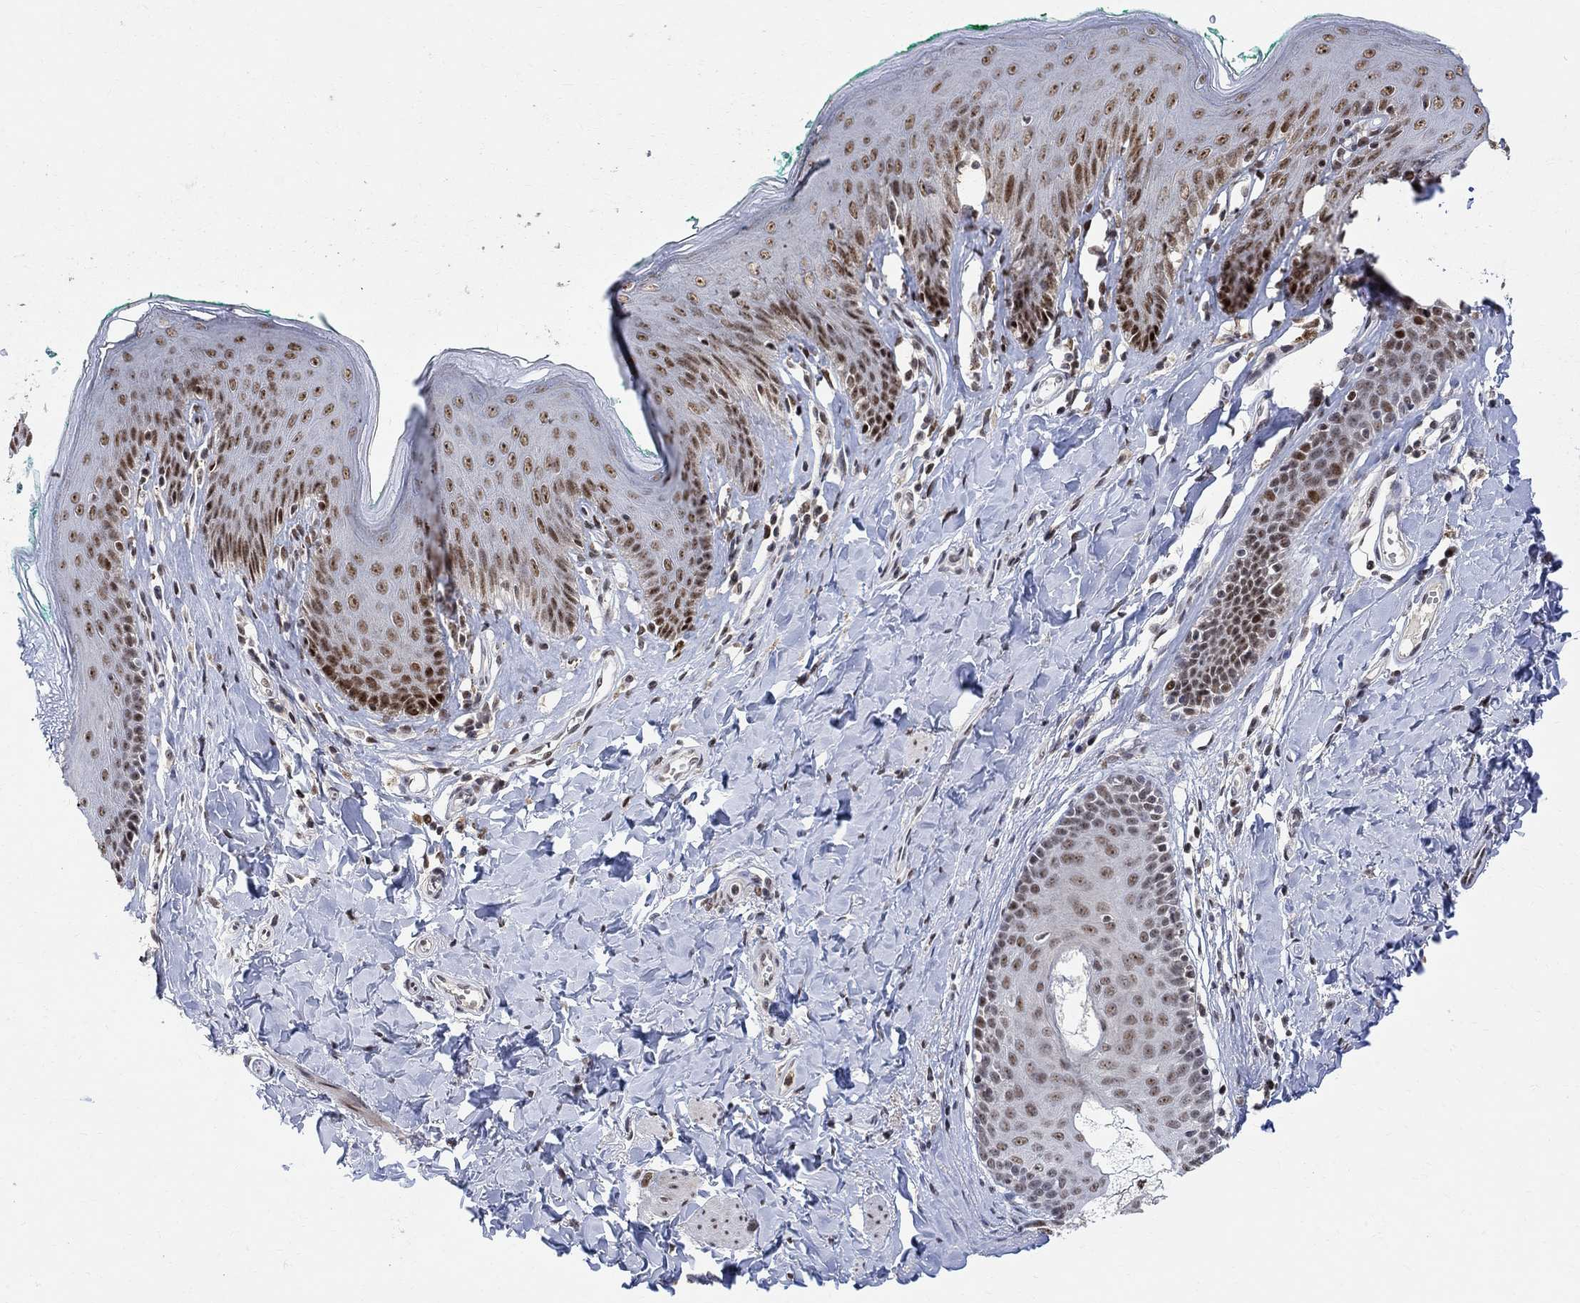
{"staining": {"intensity": "moderate", "quantity": ">75%", "location": "nuclear"}, "tissue": "skin", "cell_type": "Epidermal cells", "image_type": "normal", "snomed": [{"axis": "morphology", "description": "Normal tissue, NOS"}, {"axis": "topography", "description": "Vulva"}], "caption": "Immunohistochemical staining of benign human skin reveals moderate nuclear protein expression in approximately >75% of epidermal cells.", "gene": "E4F1", "patient": {"sex": "female", "age": 66}}